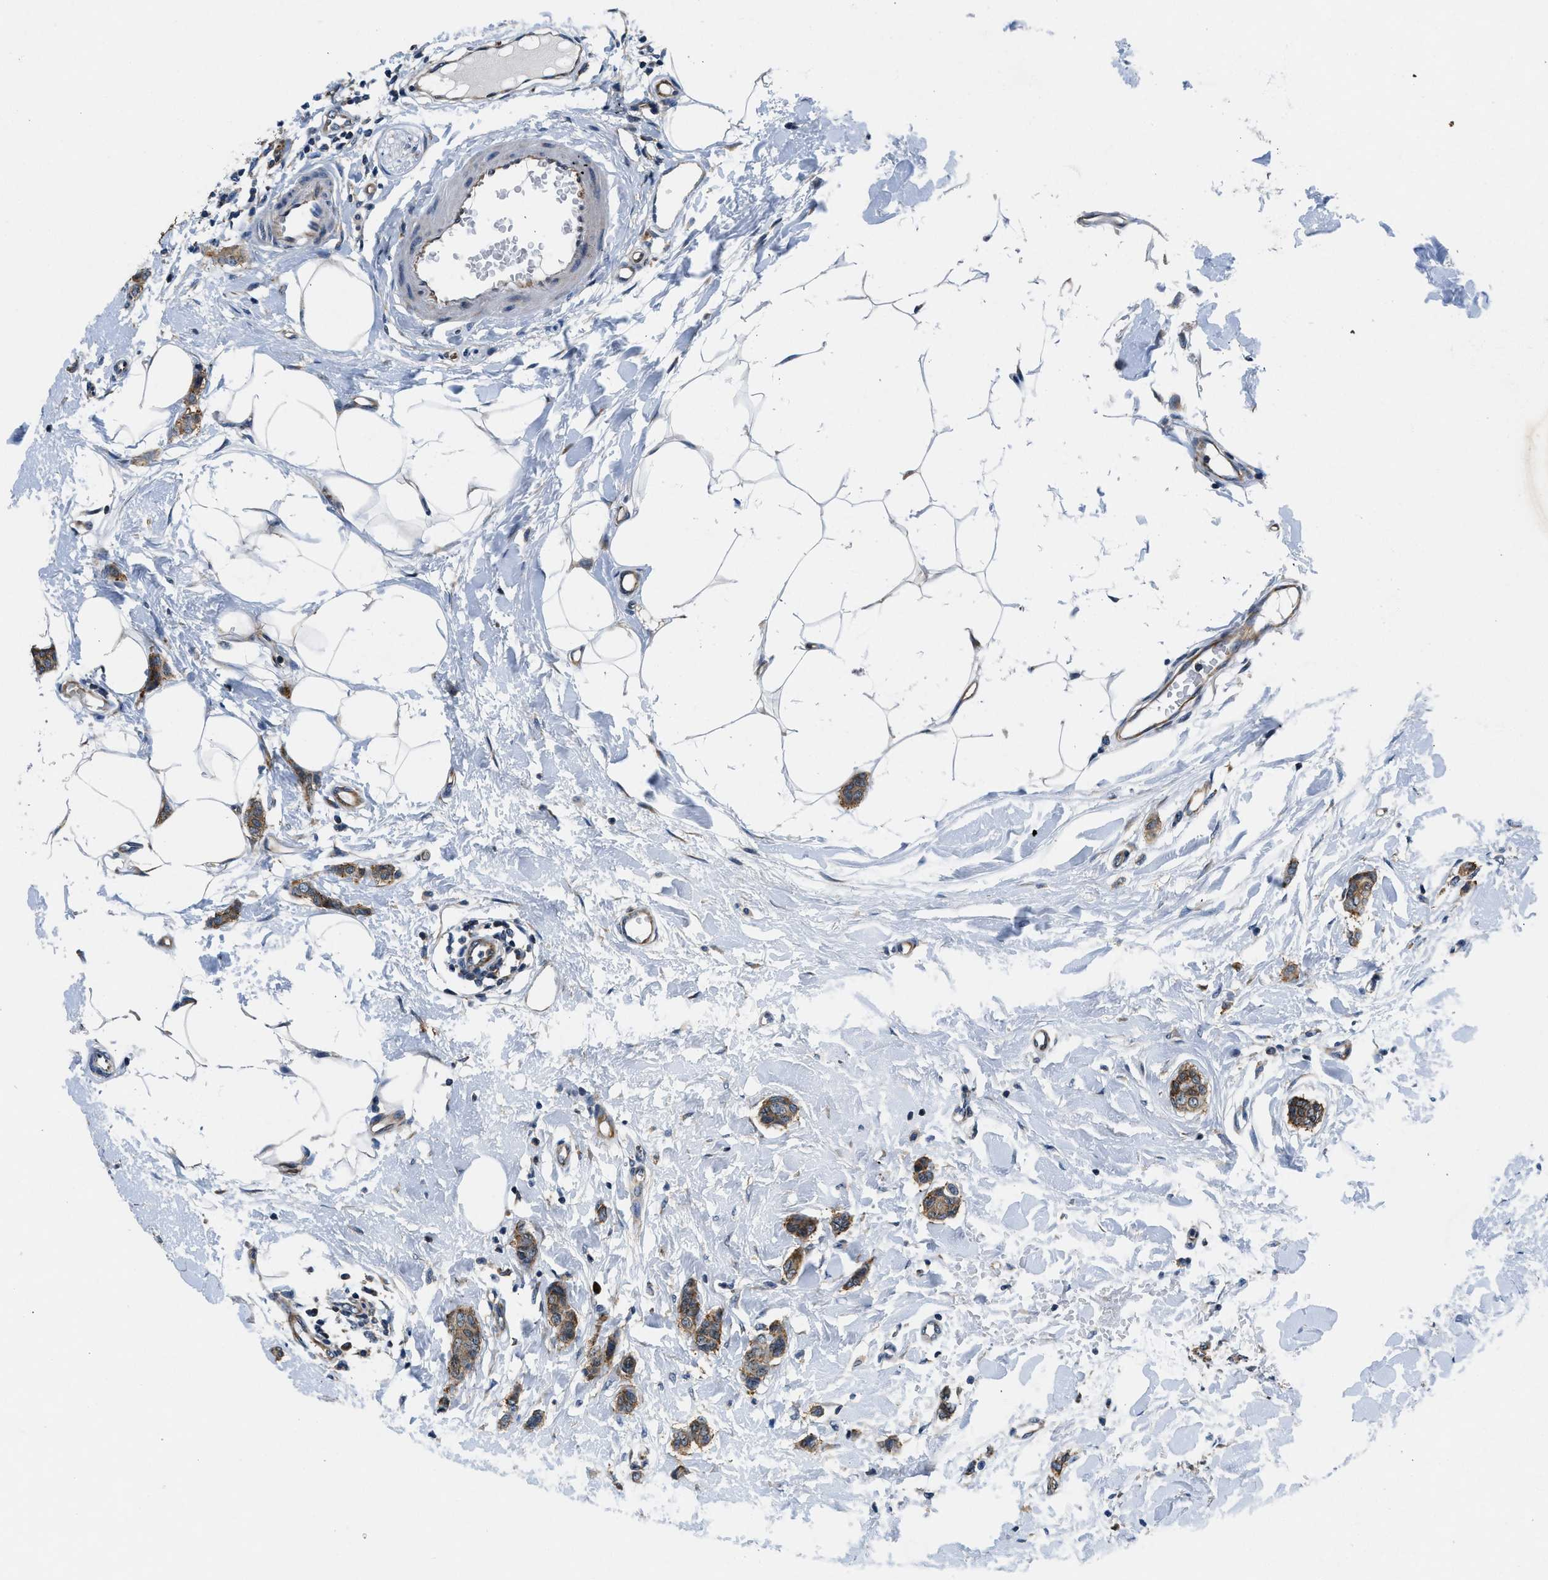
{"staining": {"intensity": "moderate", "quantity": ">75%", "location": "cytoplasmic/membranous"}, "tissue": "breast cancer", "cell_type": "Tumor cells", "image_type": "cancer", "snomed": [{"axis": "morphology", "description": "Lobular carcinoma"}, {"axis": "topography", "description": "Skin"}, {"axis": "topography", "description": "Breast"}], "caption": "Lobular carcinoma (breast) tissue shows moderate cytoplasmic/membranous staining in about >75% of tumor cells", "gene": "PA2G4", "patient": {"sex": "female", "age": 46}}